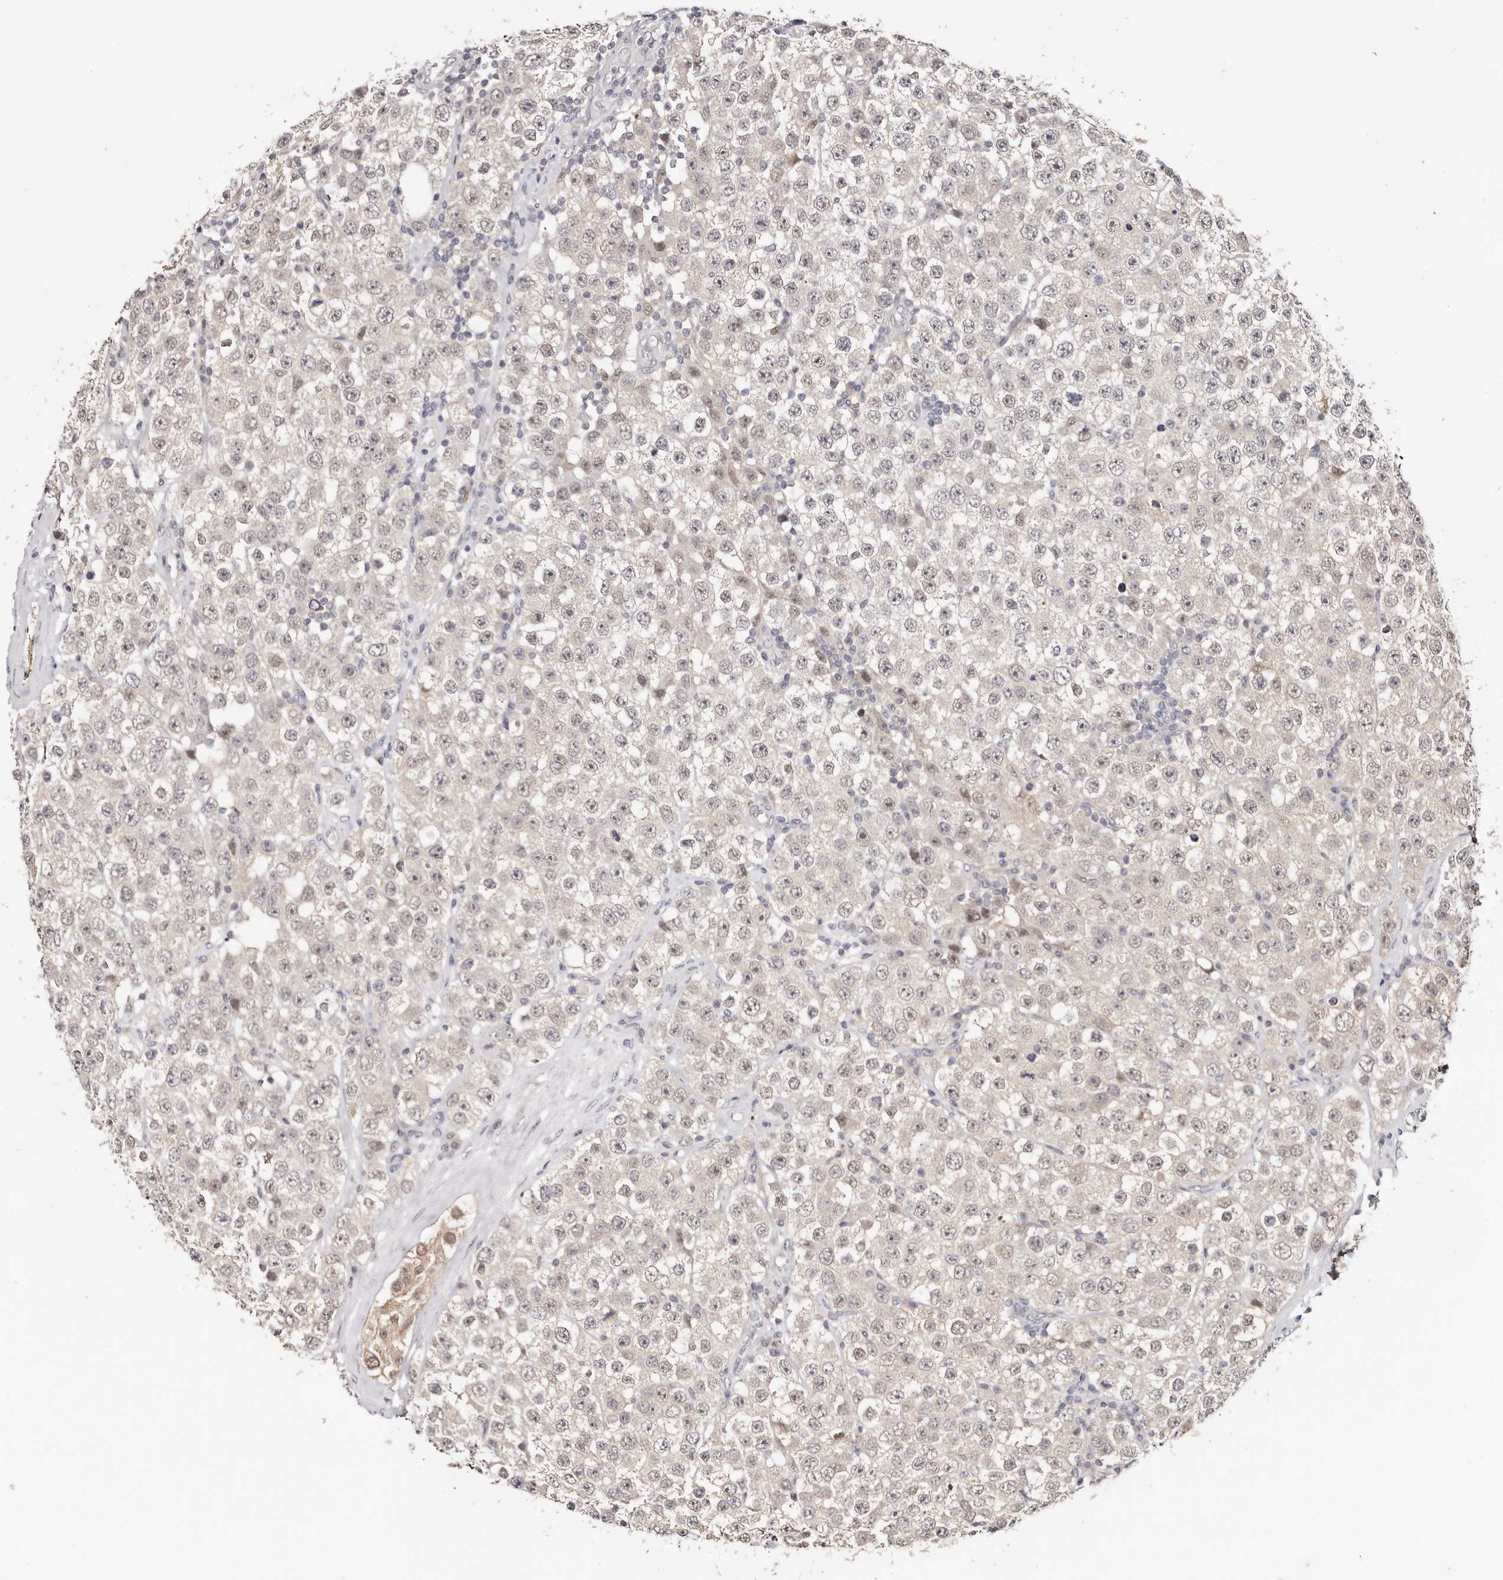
{"staining": {"intensity": "negative", "quantity": "none", "location": "none"}, "tissue": "testis cancer", "cell_type": "Tumor cells", "image_type": "cancer", "snomed": [{"axis": "morphology", "description": "Seminoma, NOS"}, {"axis": "topography", "description": "Testis"}], "caption": "Testis cancer was stained to show a protein in brown. There is no significant positivity in tumor cells.", "gene": "TYW3", "patient": {"sex": "male", "age": 28}}